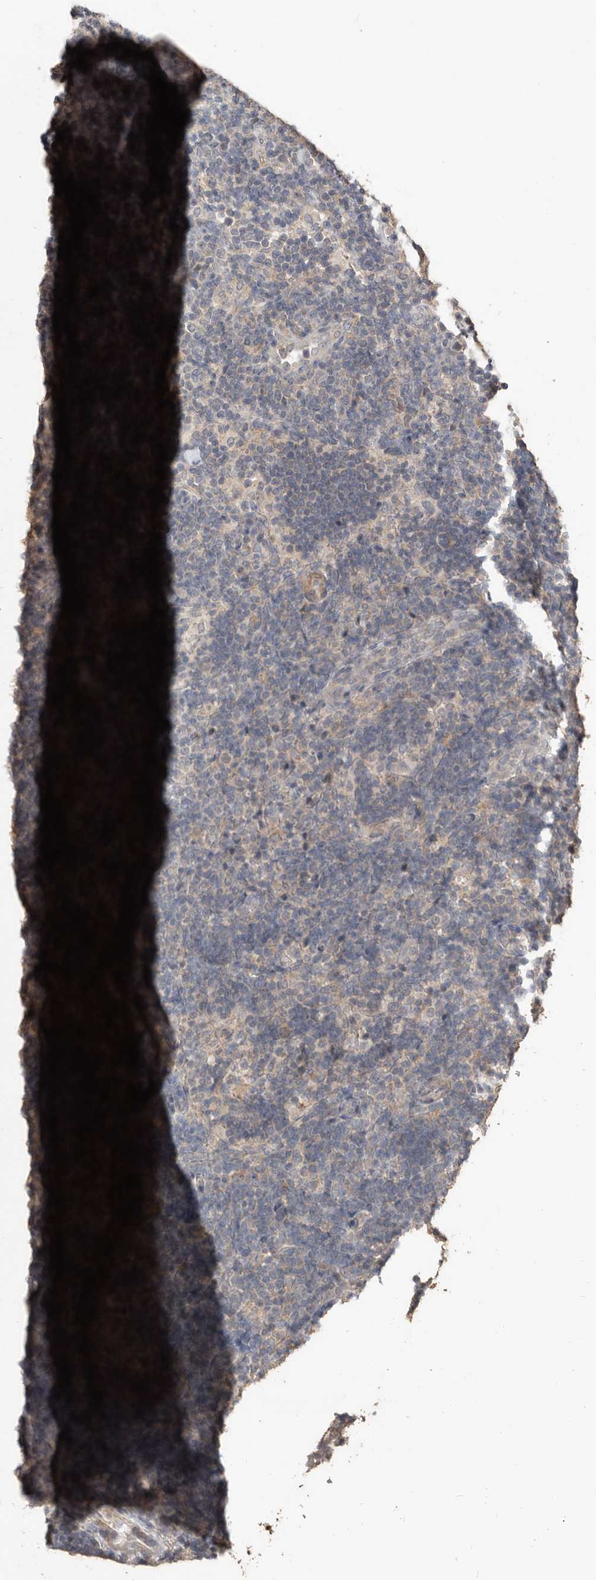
{"staining": {"intensity": "weak", "quantity": "<25%", "location": "cytoplasmic/membranous"}, "tissue": "lymph node", "cell_type": "Germinal center cells", "image_type": "normal", "snomed": [{"axis": "morphology", "description": "Normal tissue, NOS"}, {"axis": "topography", "description": "Lymph node"}], "caption": "Immunohistochemistry (IHC) photomicrograph of benign lymph node stained for a protein (brown), which exhibits no staining in germinal center cells. (DAB immunohistochemistry (IHC), high magnification).", "gene": "BAMBI", "patient": {"sex": "female", "age": 22}}